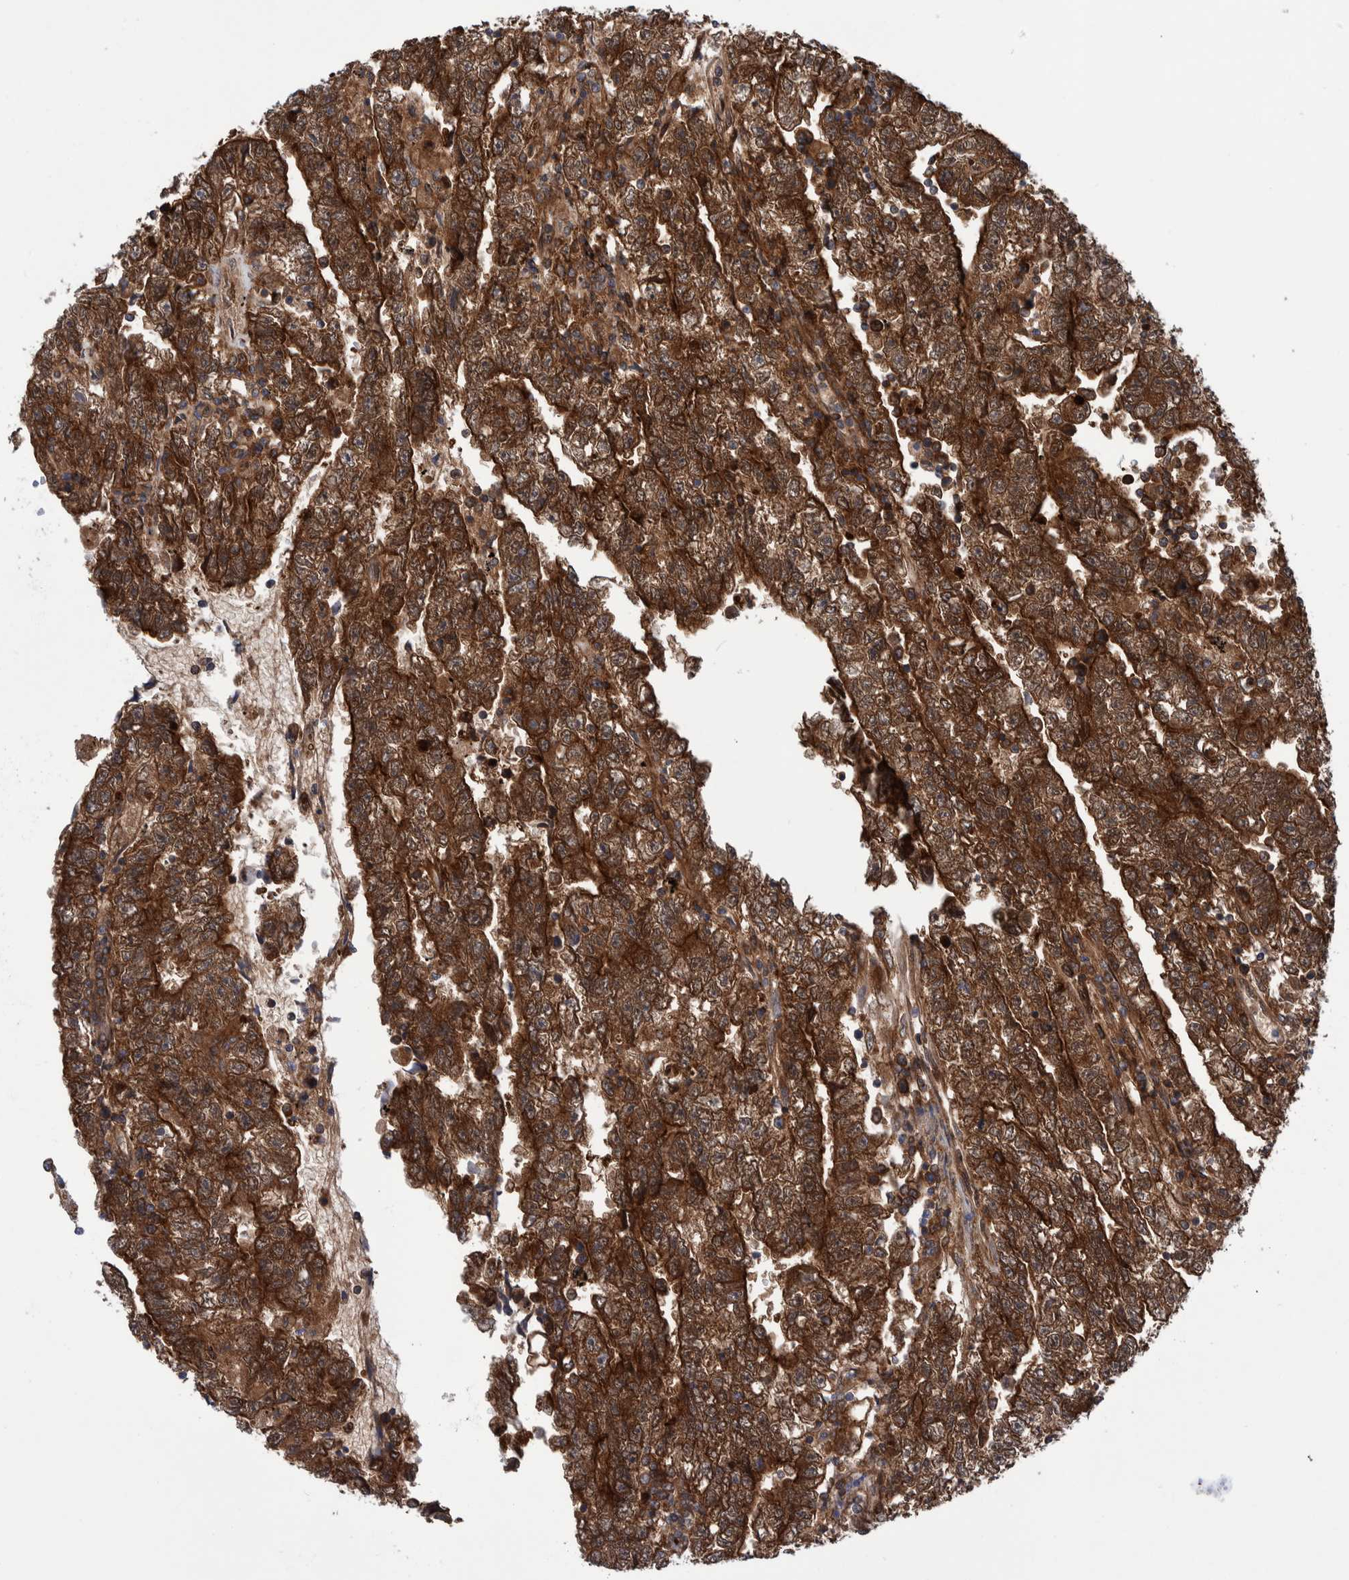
{"staining": {"intensity": "strong", "quantity": ">75%", "location": "cytoplasmic/membranous"}, "tissue": "testis cancer", "cell_type": "Tumor cells", "image_type": "cancer", "snomed": [{"axis": "morphology", "description": "Carcinoma, Embryonal, NOS"}, {"axis": "topography", "description": "Testis"}], "caption": "Strong cytoplasmic/membranous expression is identified in approximately >75% of tumor cells in testis embryonal carcinoma. Using DAB (3,3'-diaminobenzidine) (brown) and hematoxylin (blue) stains, captured at high magnification using brightfield microscopy.", "gene": "PFAS", "patient": {"sex": "male", "age": 25}}